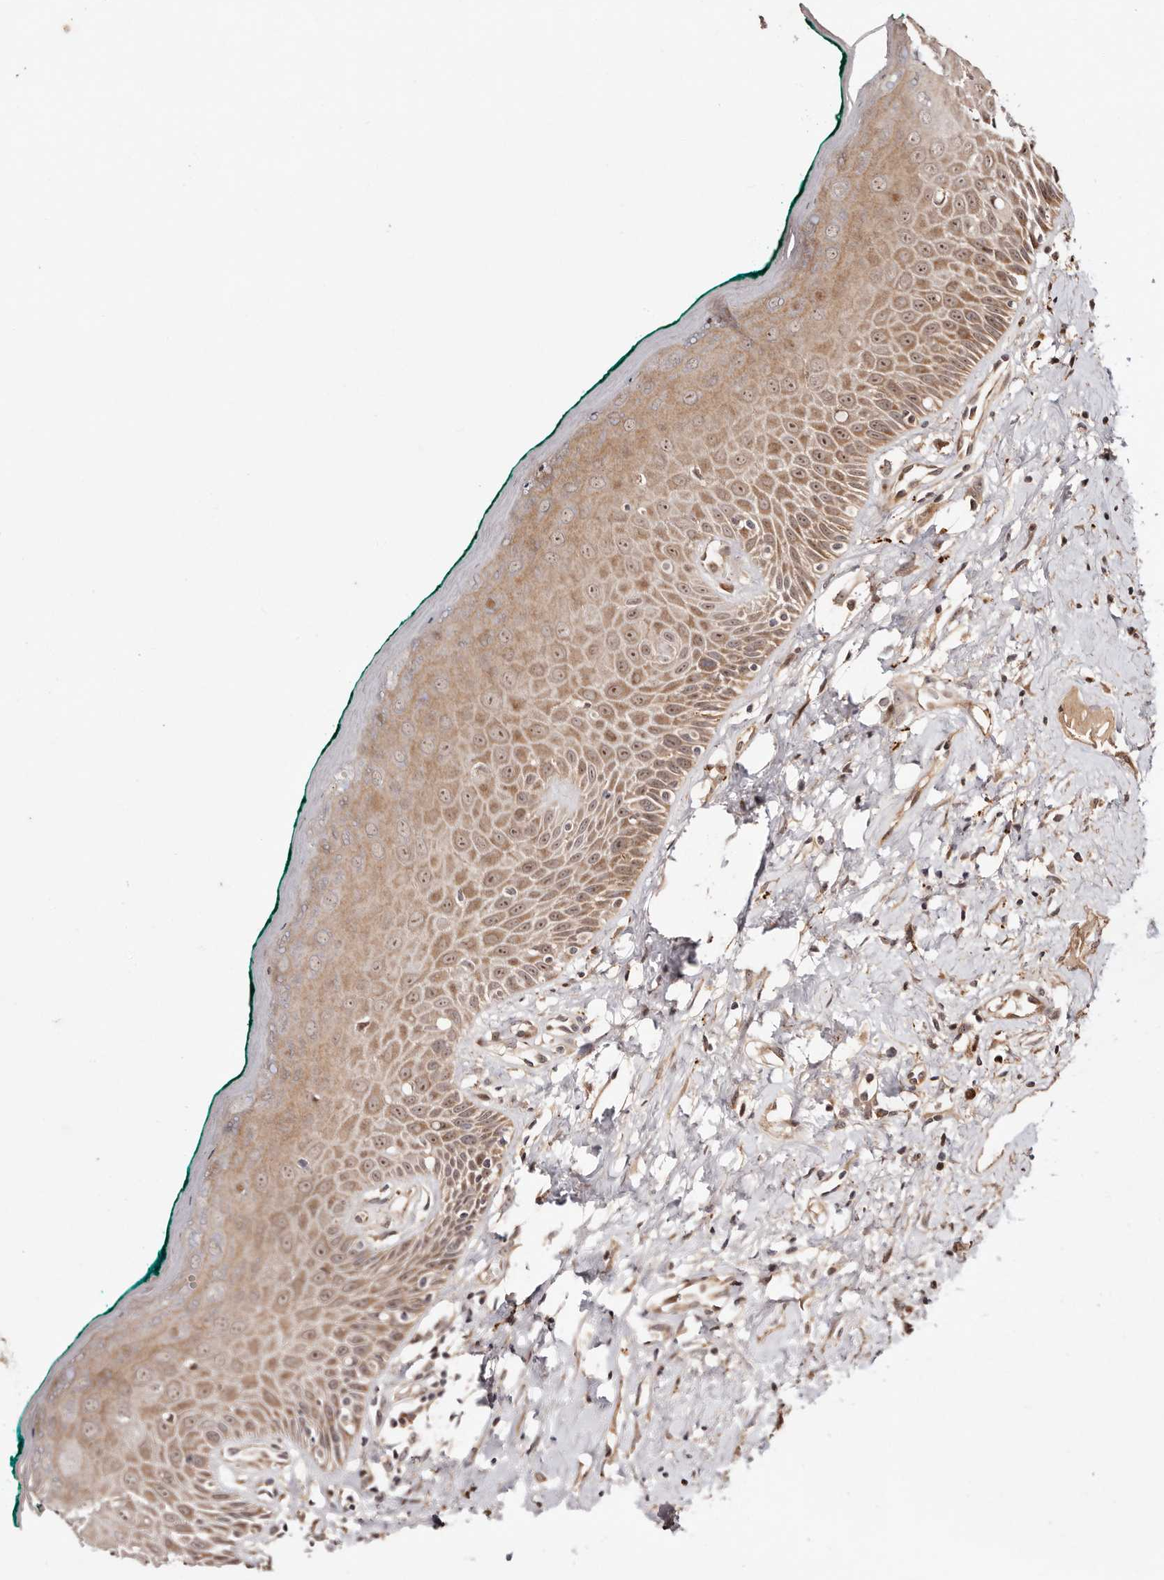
{"staining": {"intensity": "moderate", "quantity": ">75%", "location": "cytoplasmic/membranous,nuclear"}, "tissue": "oral mucosa", "cell_type": "Squamous epithelial cells", "image_type": "normal", "snomed": [{"axis": "morphology", "description": "Normal tissue, NOS"}, {"axis": "topography", "description": "Oral tissue"}], "caption": "Squamous epithelial cells demonstrate medium levels of moderate cytoplasmic/membranous,nuclear staining in about >75% of cells in benign human oral mucosa.", "gene": "PTPN22", "patient": {"sex": "female", "age": 70}}